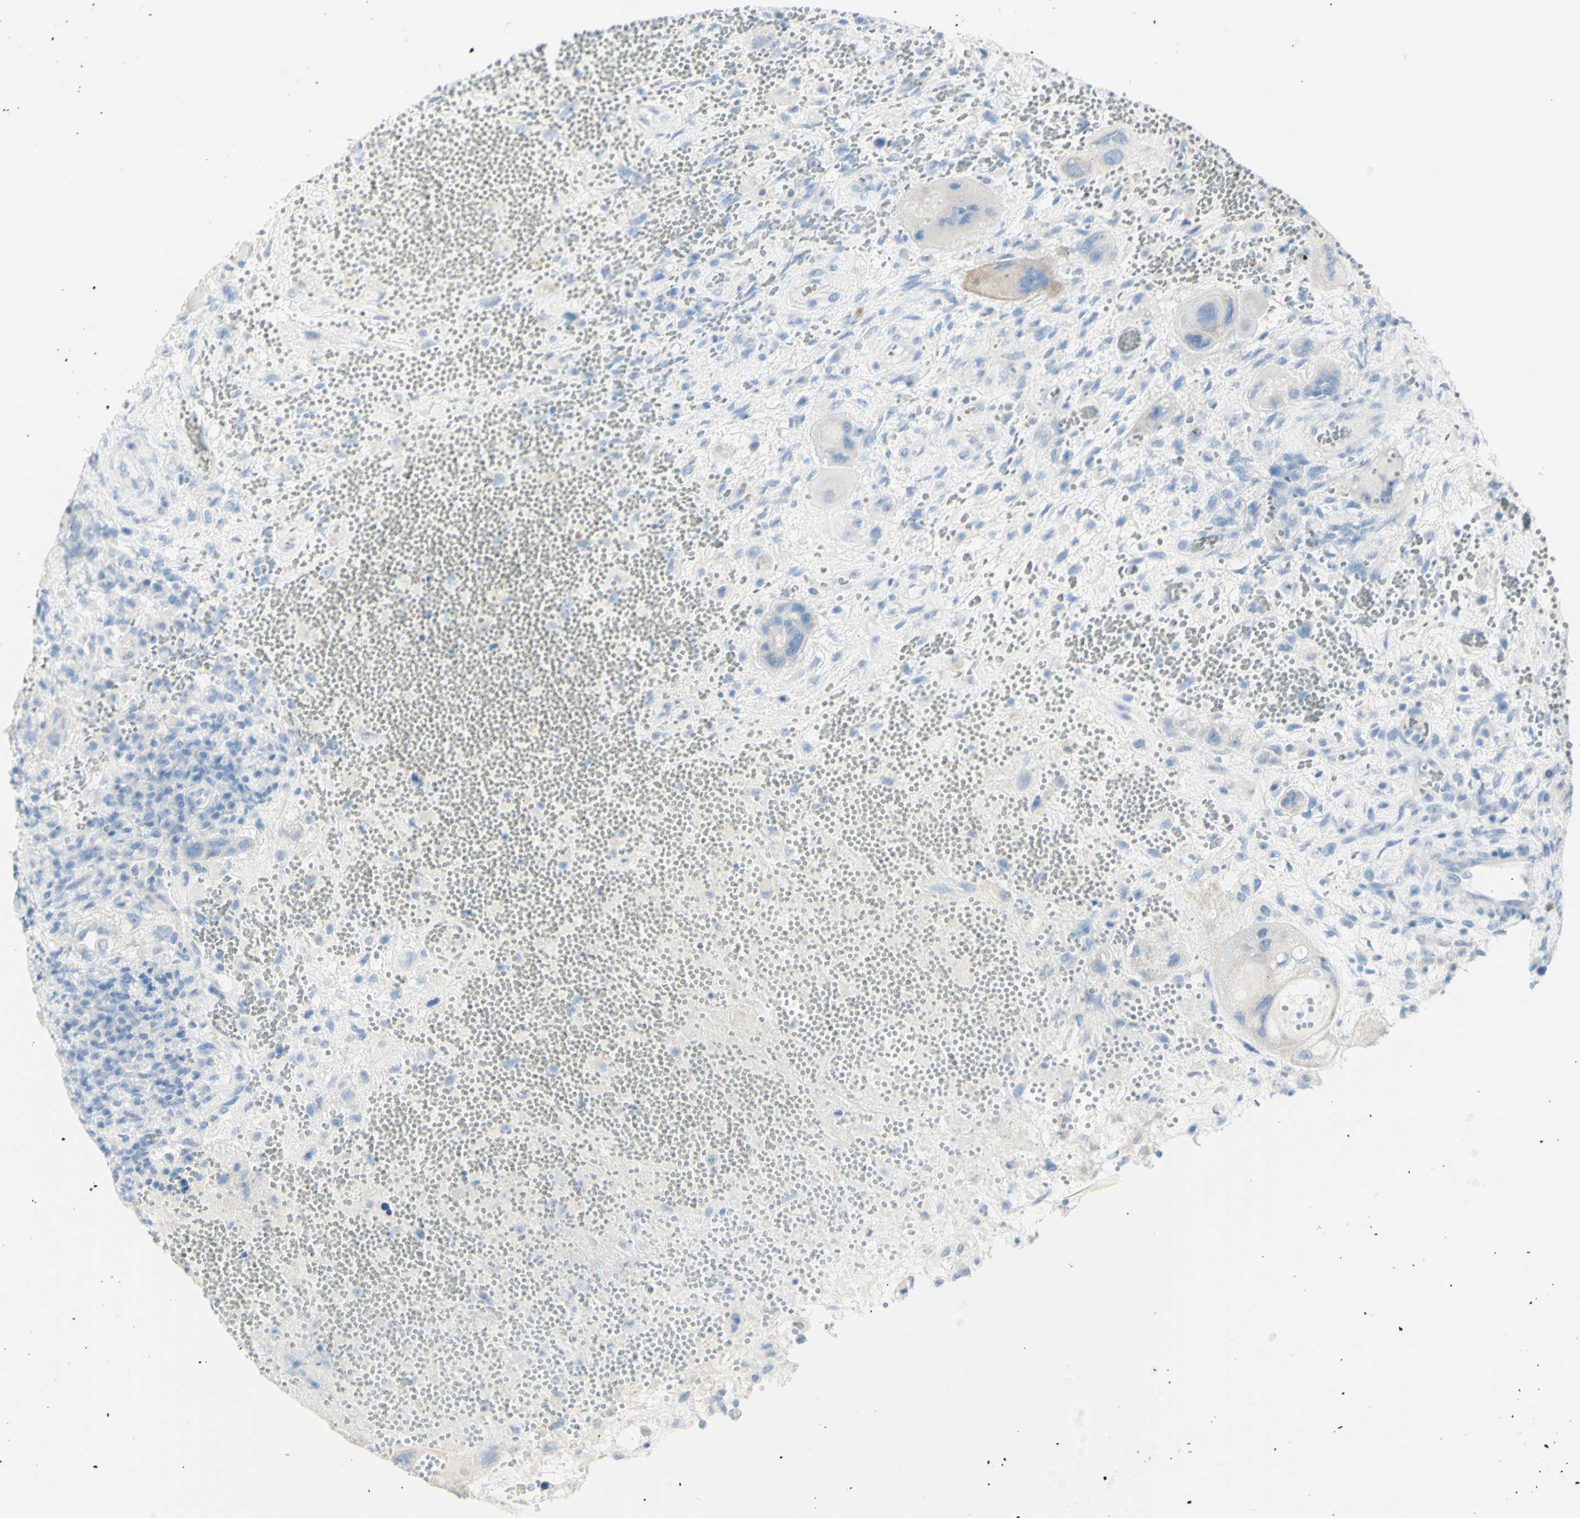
{"staining": {"intensity": "negative", "quantity": "none", "location": "none"}, "tissue": "testis cancer", "cell_type": "Tumor cells", "image_type": "cancer", "snomed": [{"axis": "morphology", "description": "Carcinoma, Embryonal, NOS"}, {"axis": "topography", "description": "Testis"}], "caption": "Immunohistochemical staining of human testis cancer (embryonal carcinoma) demonstrates no significant staining in tumor cells.", "gene": "LETM1", "patient": {"sex": "male", "age": 26}}